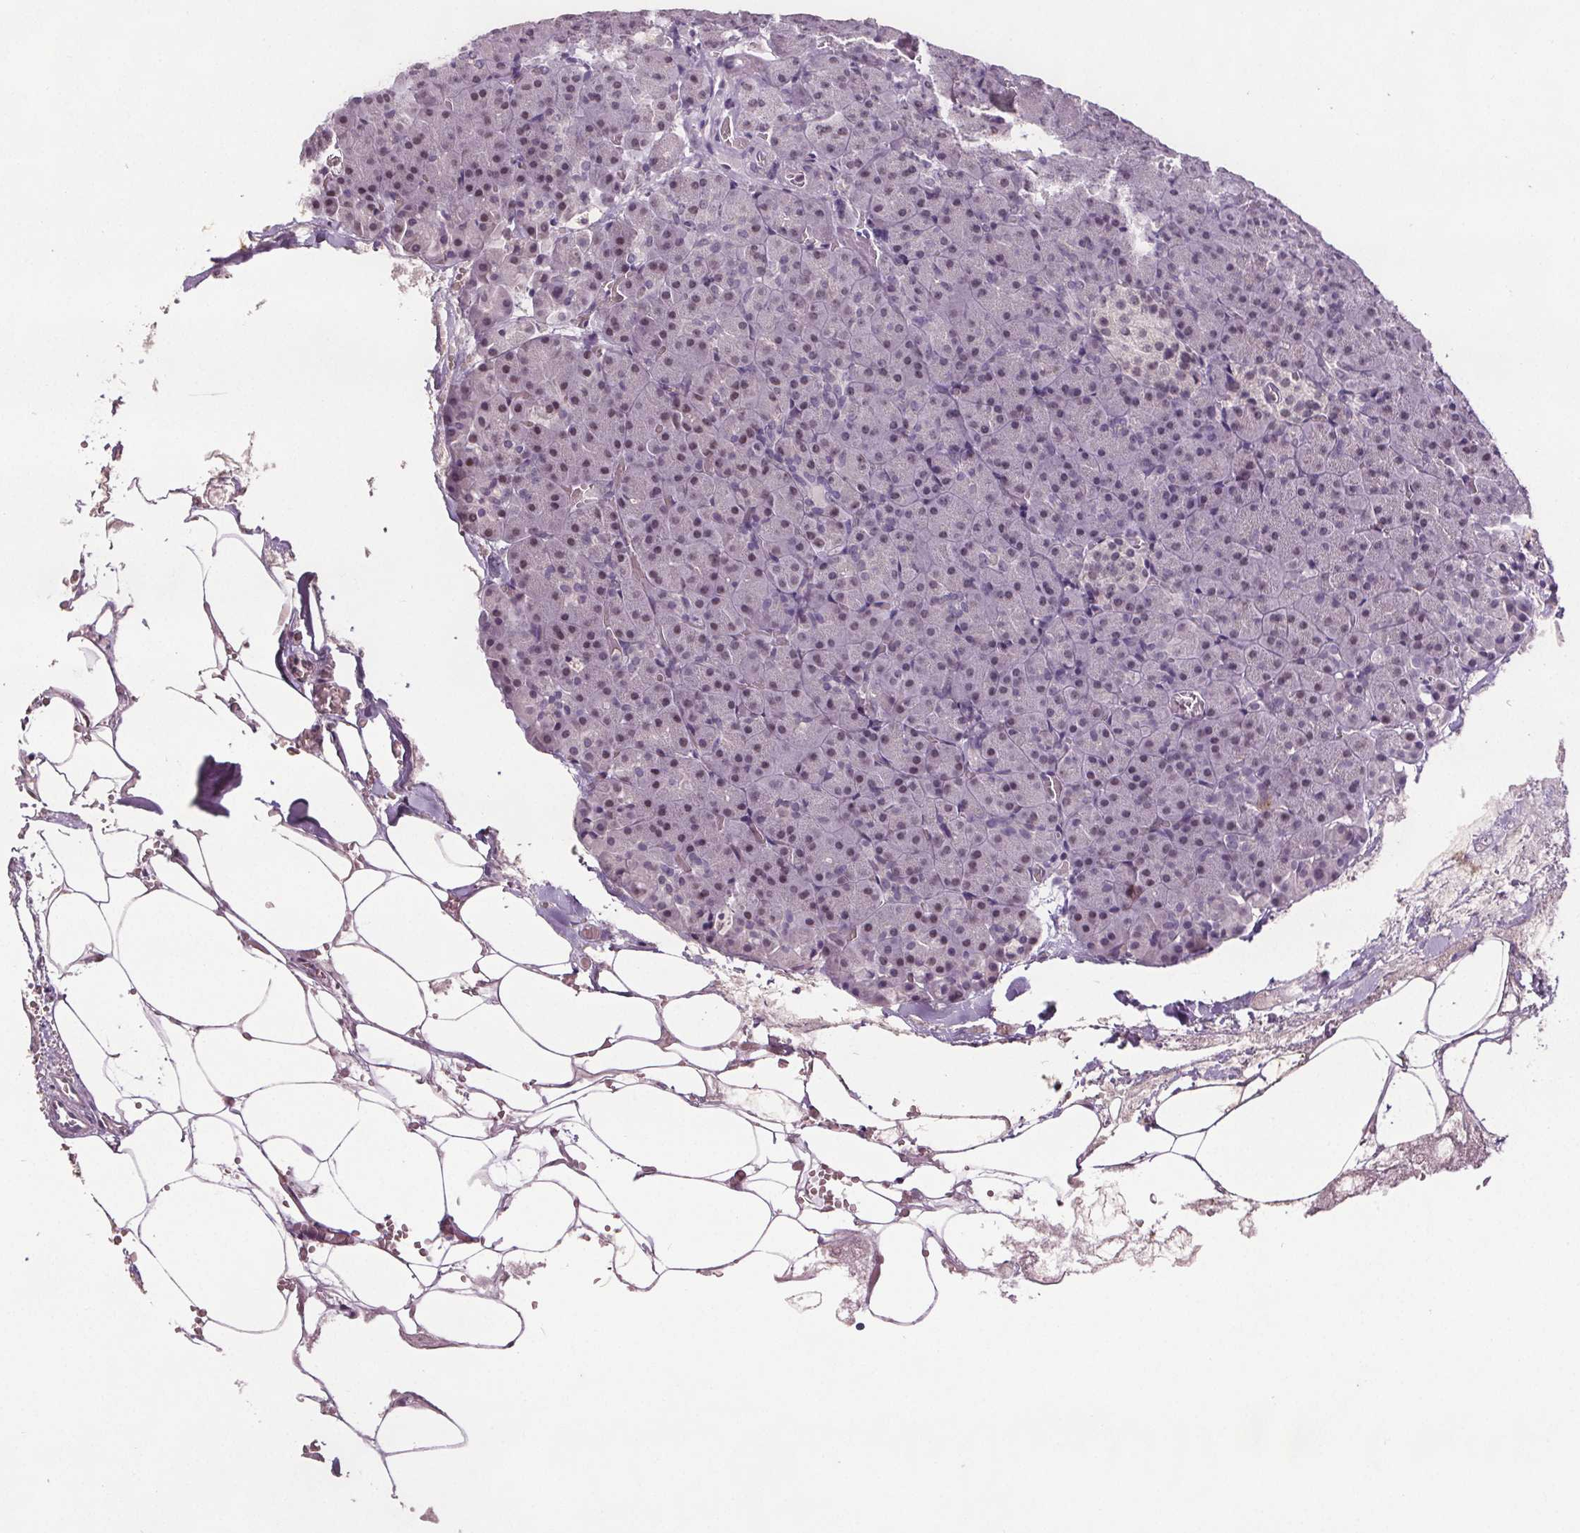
{"staining": {"intensity": "moderate", "quantity": "<25%", "location": "nuclear"}, "tissue": "pancreas", "cell_type": "Exocrine glandular cells", "image_type": "normal", "snomed": [{"axis": "morphology", "description": "Normal tissue, NOS"}, {"axis": "topography", "description": "Pancreas"}], "caption": "The photomicrograph reveals staining of unremarkable pancreas, revealing moderate nuclear protein positivity (brown color) within exocrine glandular cells. (Stains: DAB (3,3'-diaminobenzidine) in brown, nuclei in blue, Microscopy: brightfield microscopy at high magnification).", "gene": "CENPF", "patient": {"sex": "female", "age": 74}}